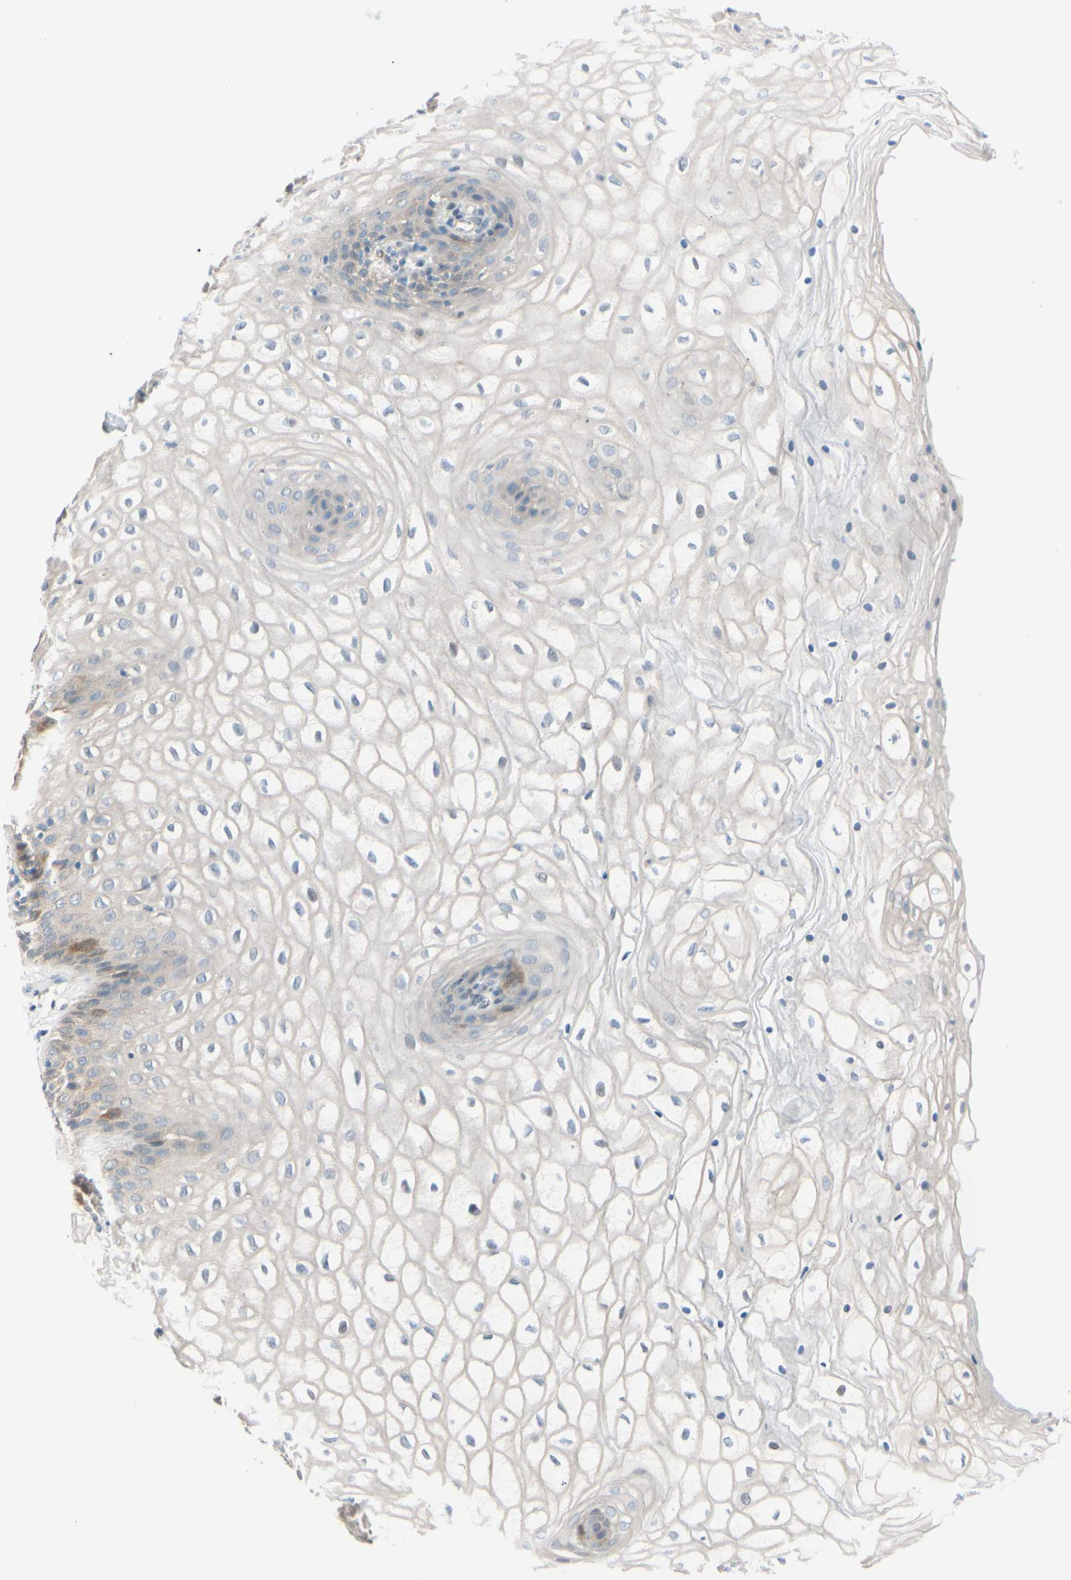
{"staining": {"intensity": "moderate", "quantity": "<25%", "location": "cytoplasmic/membranous,nuclear"}, "tissue": "vagina", "cell_type": "Squamous epithelial cells", "image_type": "normal", "snomed": [{"axis": "morphology", "description": "Normal tissue, NOS"}, {"axis": "topography", "description": "Vagina"}], "caption": "Immunohistochemistry (IHC) of normal human vagina exhibits low levels of moderate cytoplasmic/membranous,nuclear positivity in about <25% of squamous epithelial cells.", "gene": "PTTG1", "patient": {"sex": "female", "age": 34}}